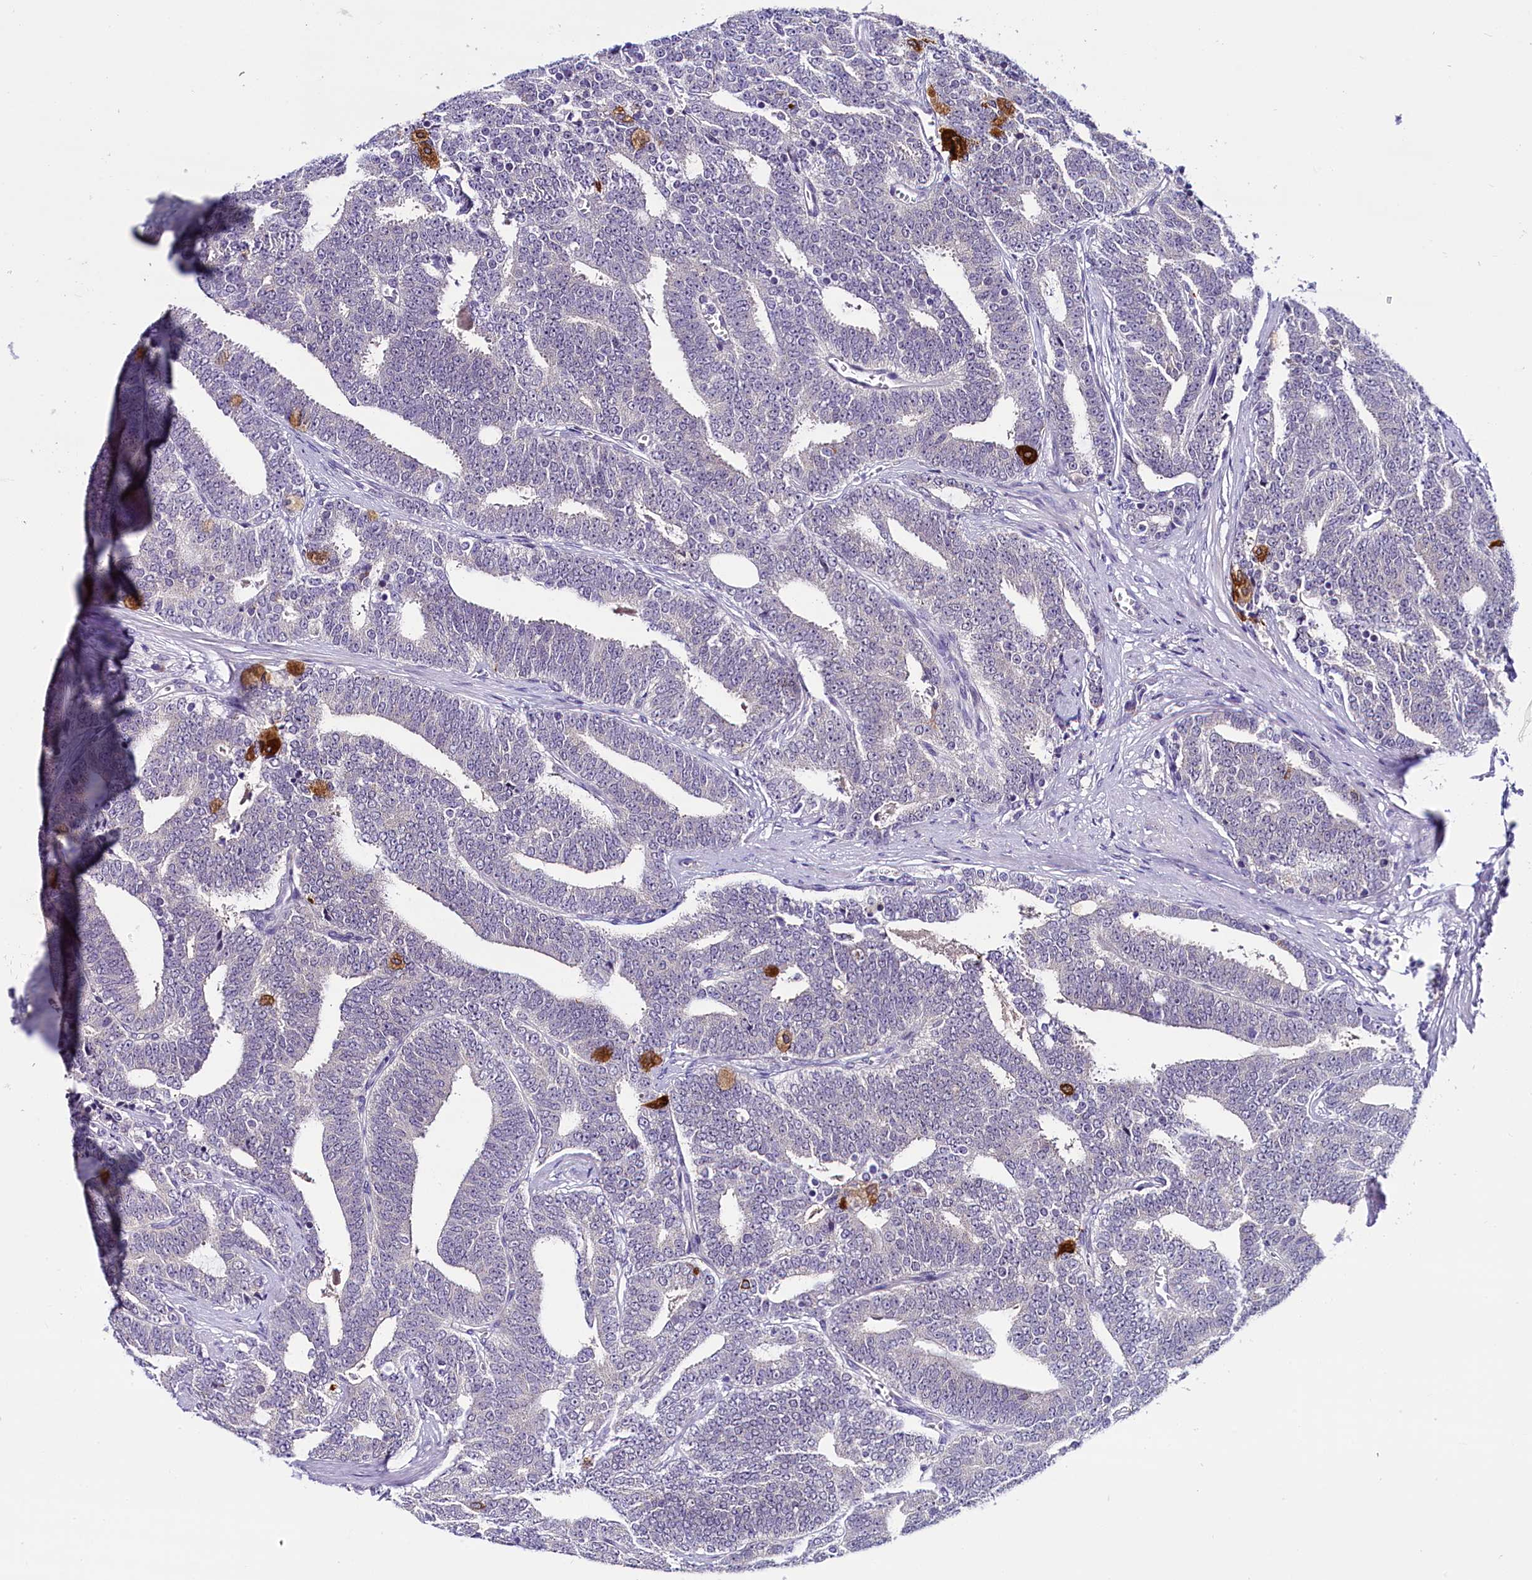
{"staining": {"intensity": "negative", "quantity": "none", "location": "none"}, "tissue": "prostate cancer", "cell_type": "Tumor cells", "image_type": "cancer", "snomed": [{"axis": "morphology", "description": "Adenocarcinoma, High grade"}, {"axis": "topography", "description": "Prostate and seminal vesicle, NOS"}], "caption": "Tumor cells are negative for protein expression in human adenocarcinoma (high-grade) (prostate). (DAB IHC, high magnification).", "gene": "IQCN", "patient": {"sex": "male", "age": 67}}